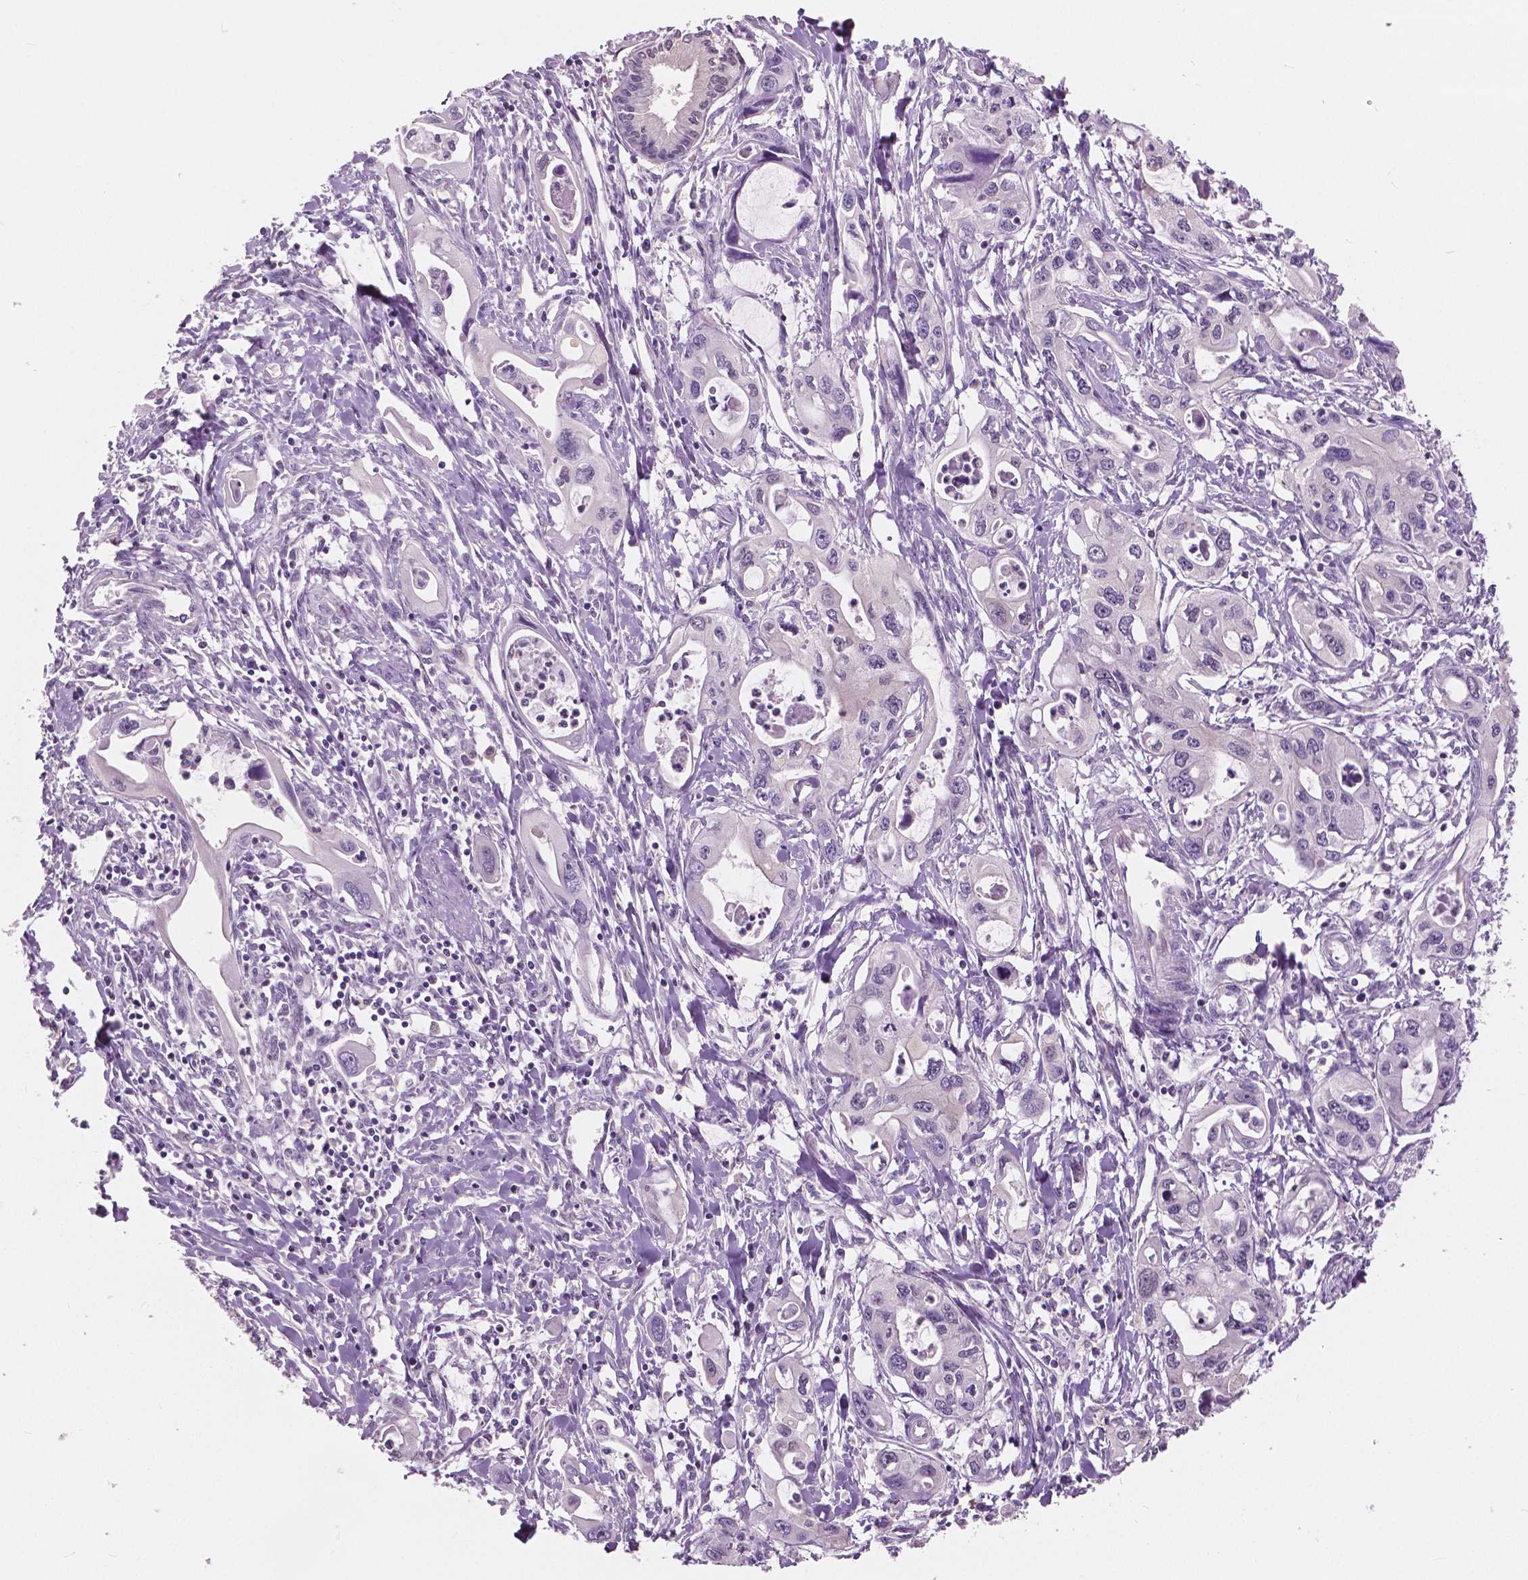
{"staining": {"intensity": "negative", "quantity": "none", "location": "none"}, "tissue": "pancreatic cancer", "cell_type": "Tumor cells", "image_type": "cancer", "snomed": [{"axis": "morphology", "description": "Adenocarcinoma, NOS"}, {"axis": "topography", "description": "Pancreas"}], "caption": "Immunohistochemistry of pancreatic adenocarcinoma reveals no expression in tumor cells.", "gene": "TKFC", "patient": {"sex": "male", "age": 60}}